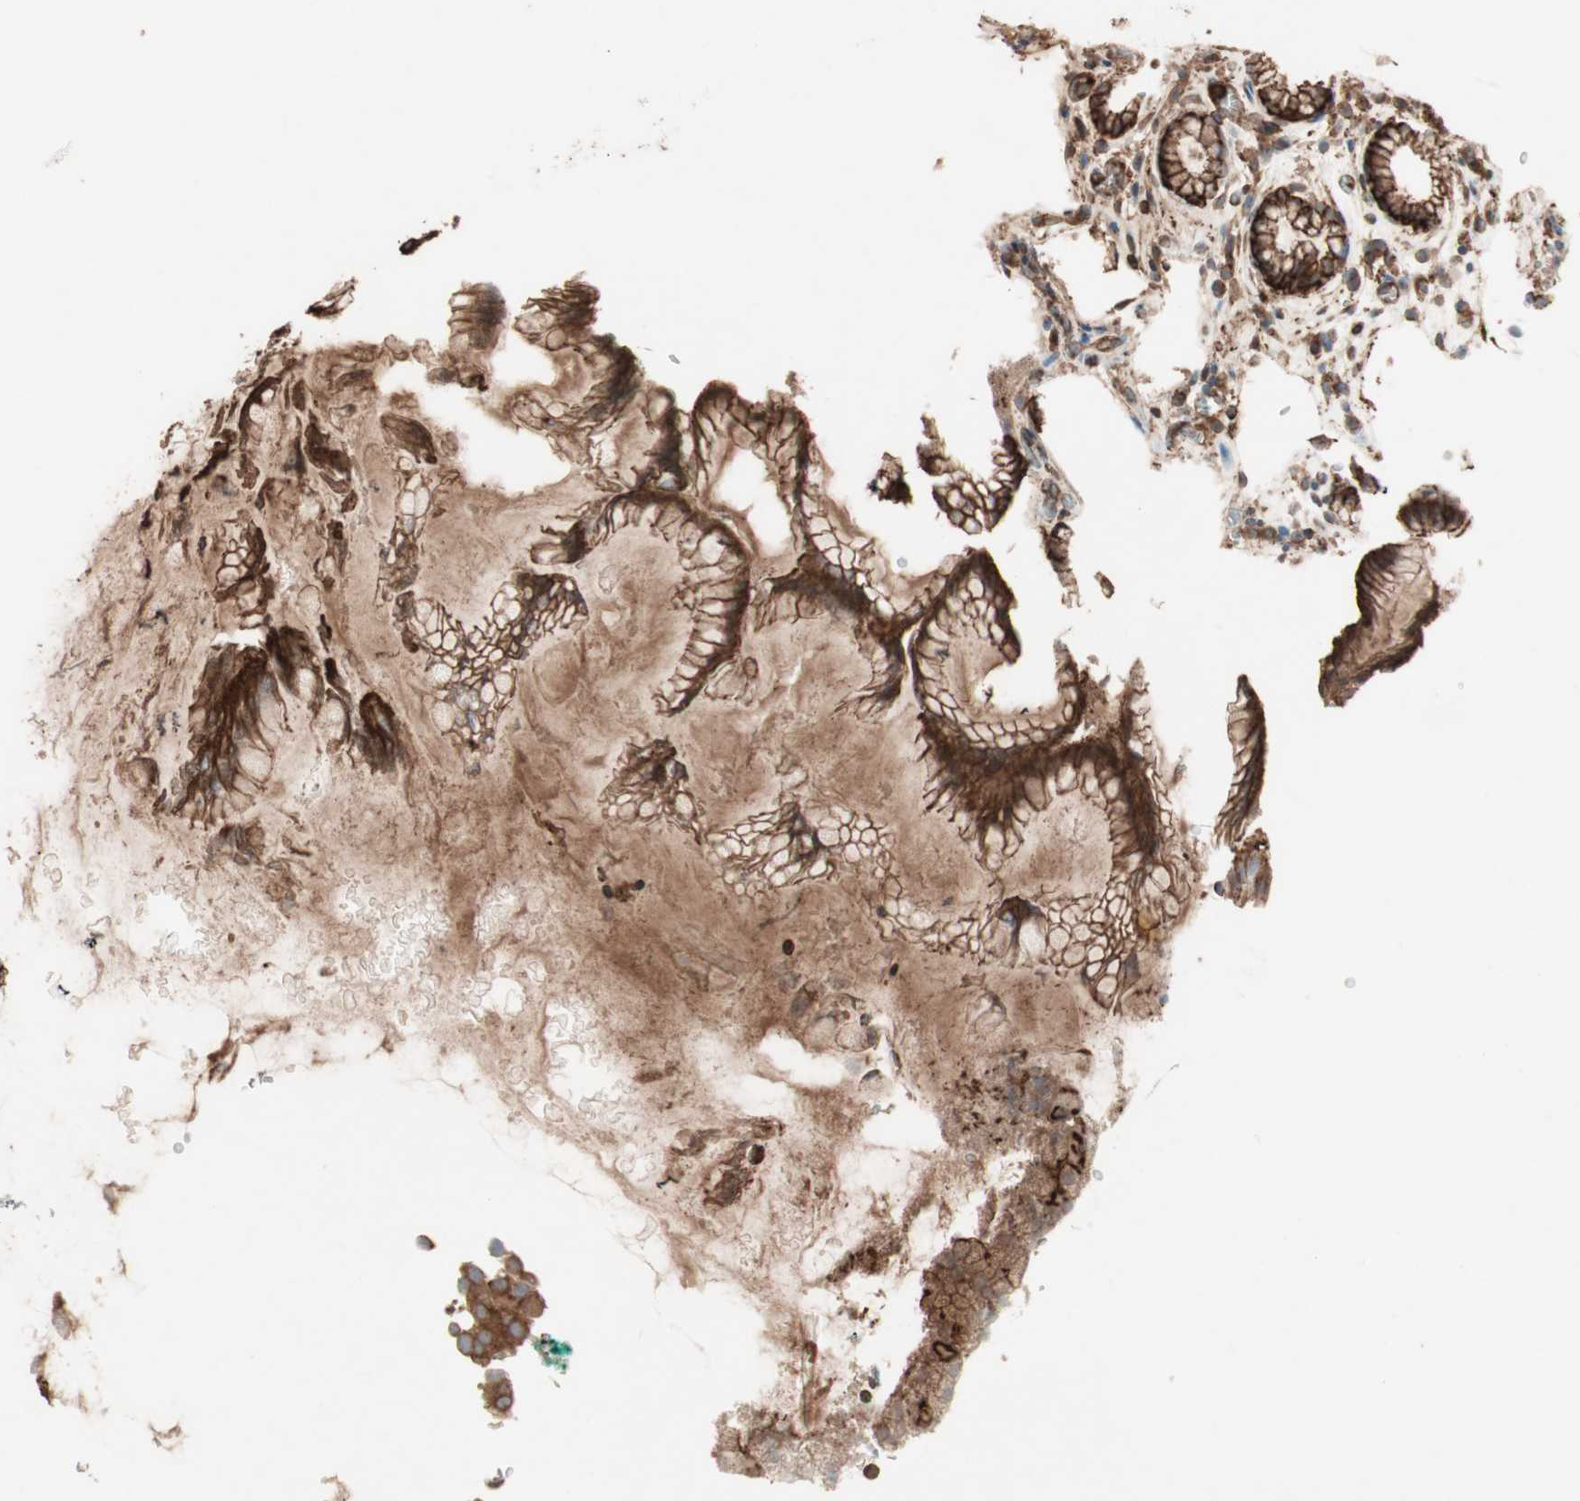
{"staining": {"intensity": "strong", "quantity": ">75%", "location": "cytoplasmic/membranous"}, "tissue": "stomach", "cell_type": "Glandular cells", "image_type": "normal", "snomed": [{"axis": "morphology", "description": "Normal tissue, NOS"}, {"axis": "topography", "description": "Stomach, upper"}], "caption": "Immunohistochemistry micrograph of normal stomach: human stomach stained using IHC exhibits high levels of strong protein expression localized specifically in the cytoplasmic/membranous of glandular cells, appearing as a cytoplasmic/membranous brown color.", "gene": "TCP11L1", "patient": {"sex": "female", "age": 56}}